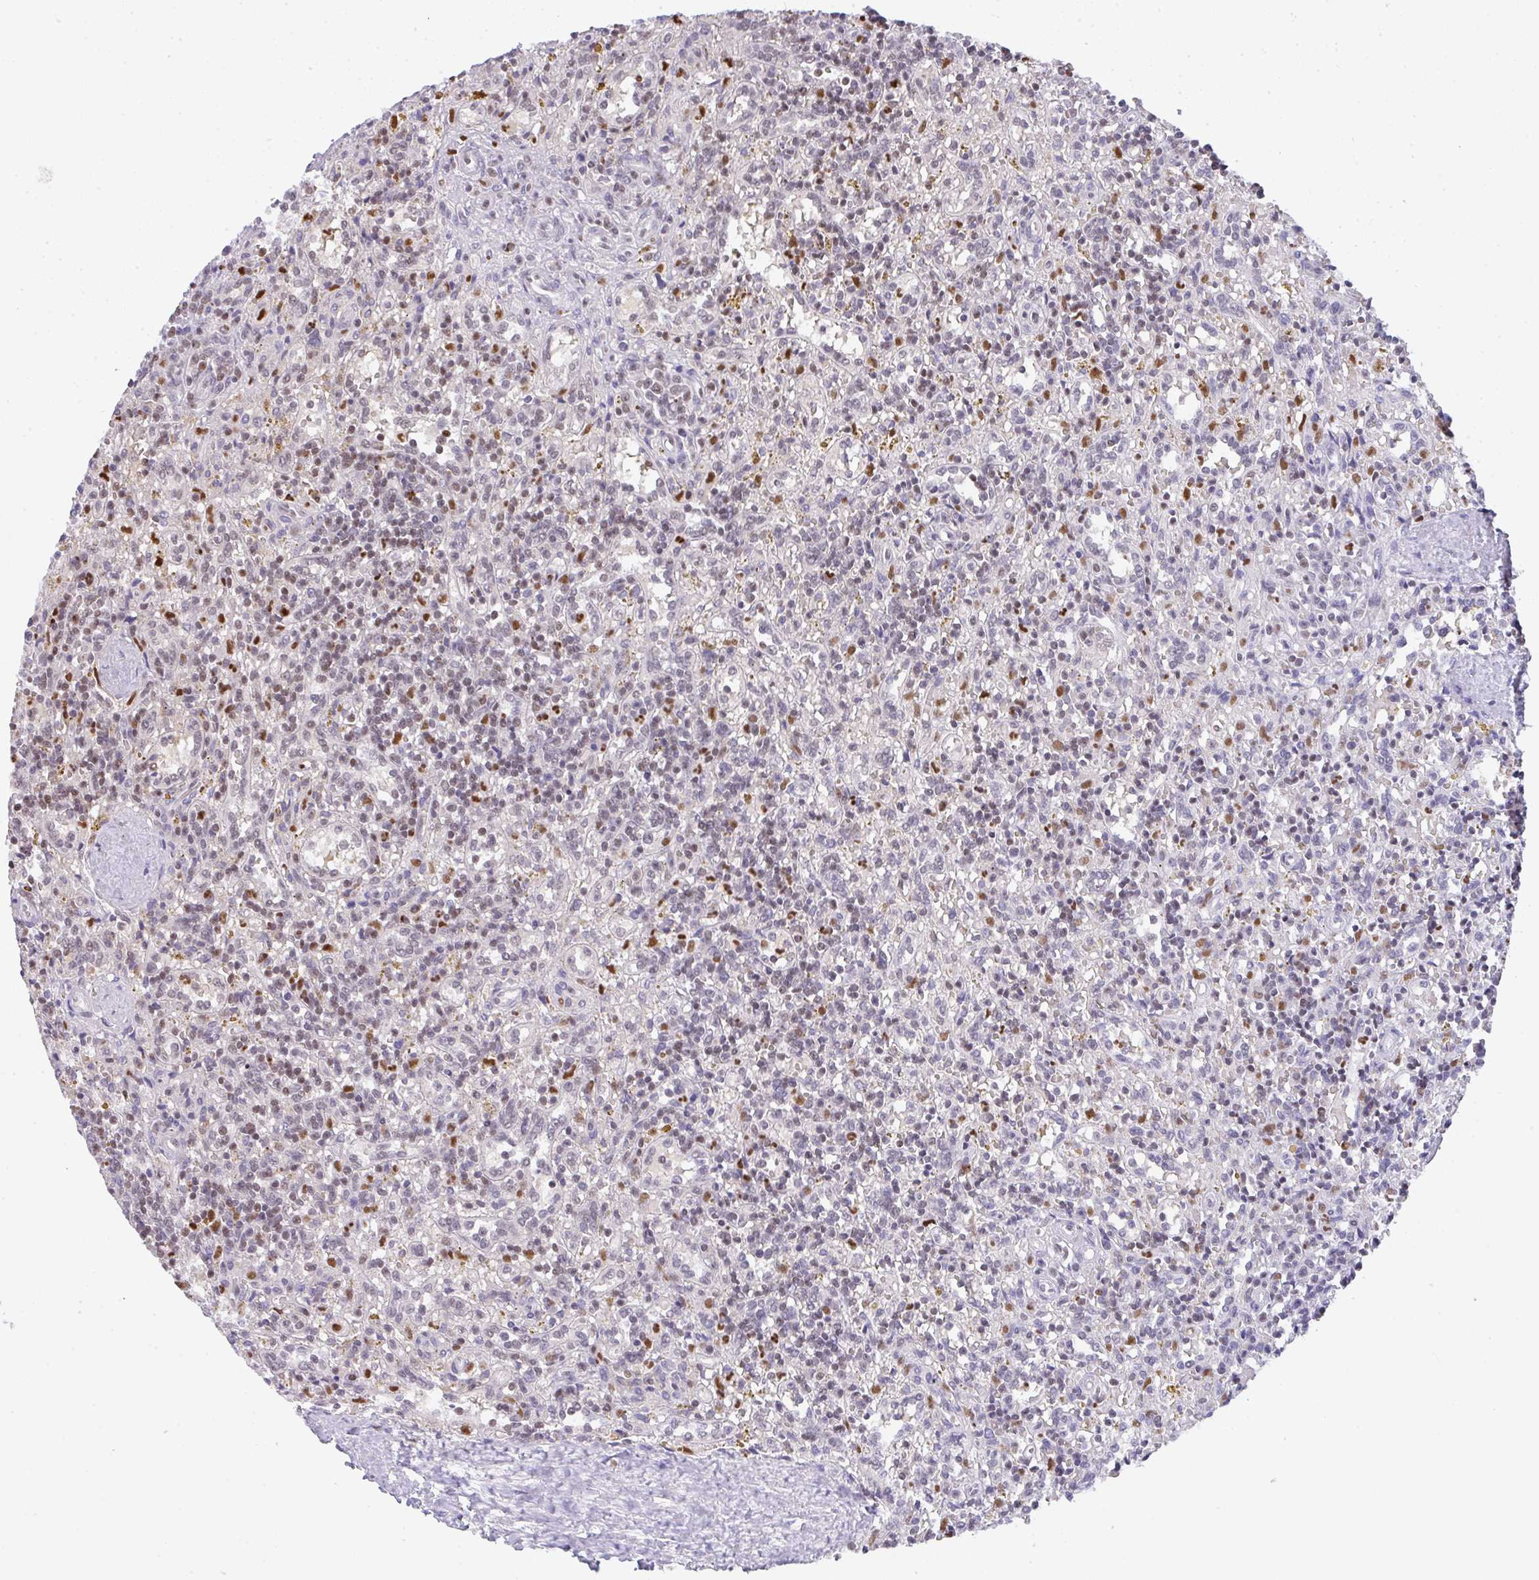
{"staining": {"intensity": "negative", "quantity": "none", "location": "none"}, "tissue": "lymphoma", "cell_type": "Tumor cells", "image_type": "cancer", "snomed": [{"axis": "morphology", "description": "Malignant lymphoma, non-Hodgkin's type, Low grade"}, {"axis": "topography", "description": "Spleen"}], "caption": "This micrograph is of lymphoma stained with IHC to label a protein in brown with the nuclei are counter-stained blue. There is no positivity in tumor cells.", "gene": "BBX", "patient": {"sex": "male", "age": 67}}